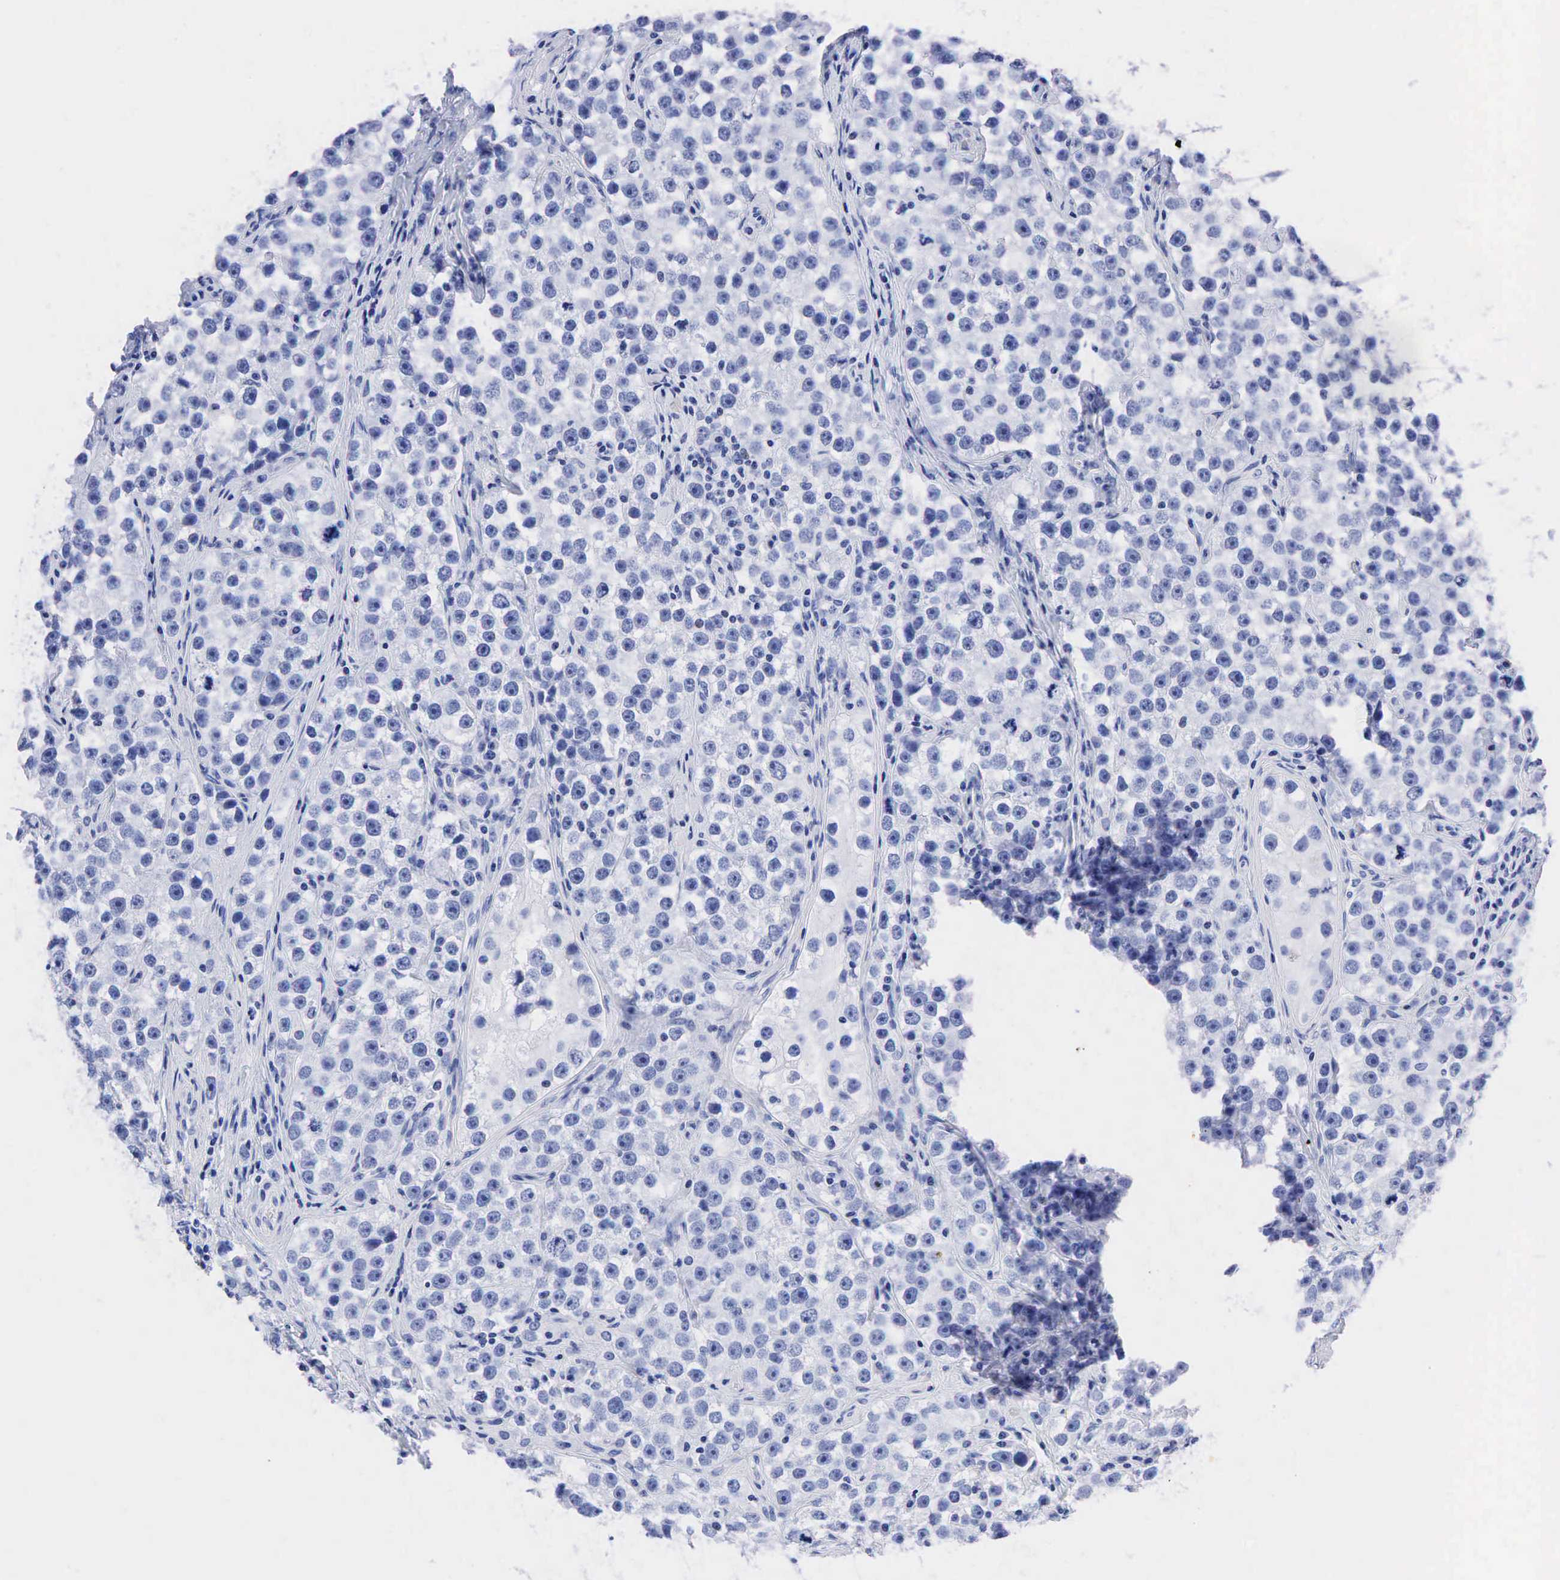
{"staining": {"intensity": "negative", "quantity": "none", "location": "none"}, "tissue": "testis cancer", "cell_type": "Tumor cells", "image_type": "cancer", "snomed": [{"axis": "morphology", "description": "Seminoma, NOS"}, {"axis": "topography", "description": "Testis"}], "caption": "The micrograph exhibits no staining of tumor cells in testis cancer (seminoma).", "gene": "PTH", "patient": {"sex": "male", "age": 32}}